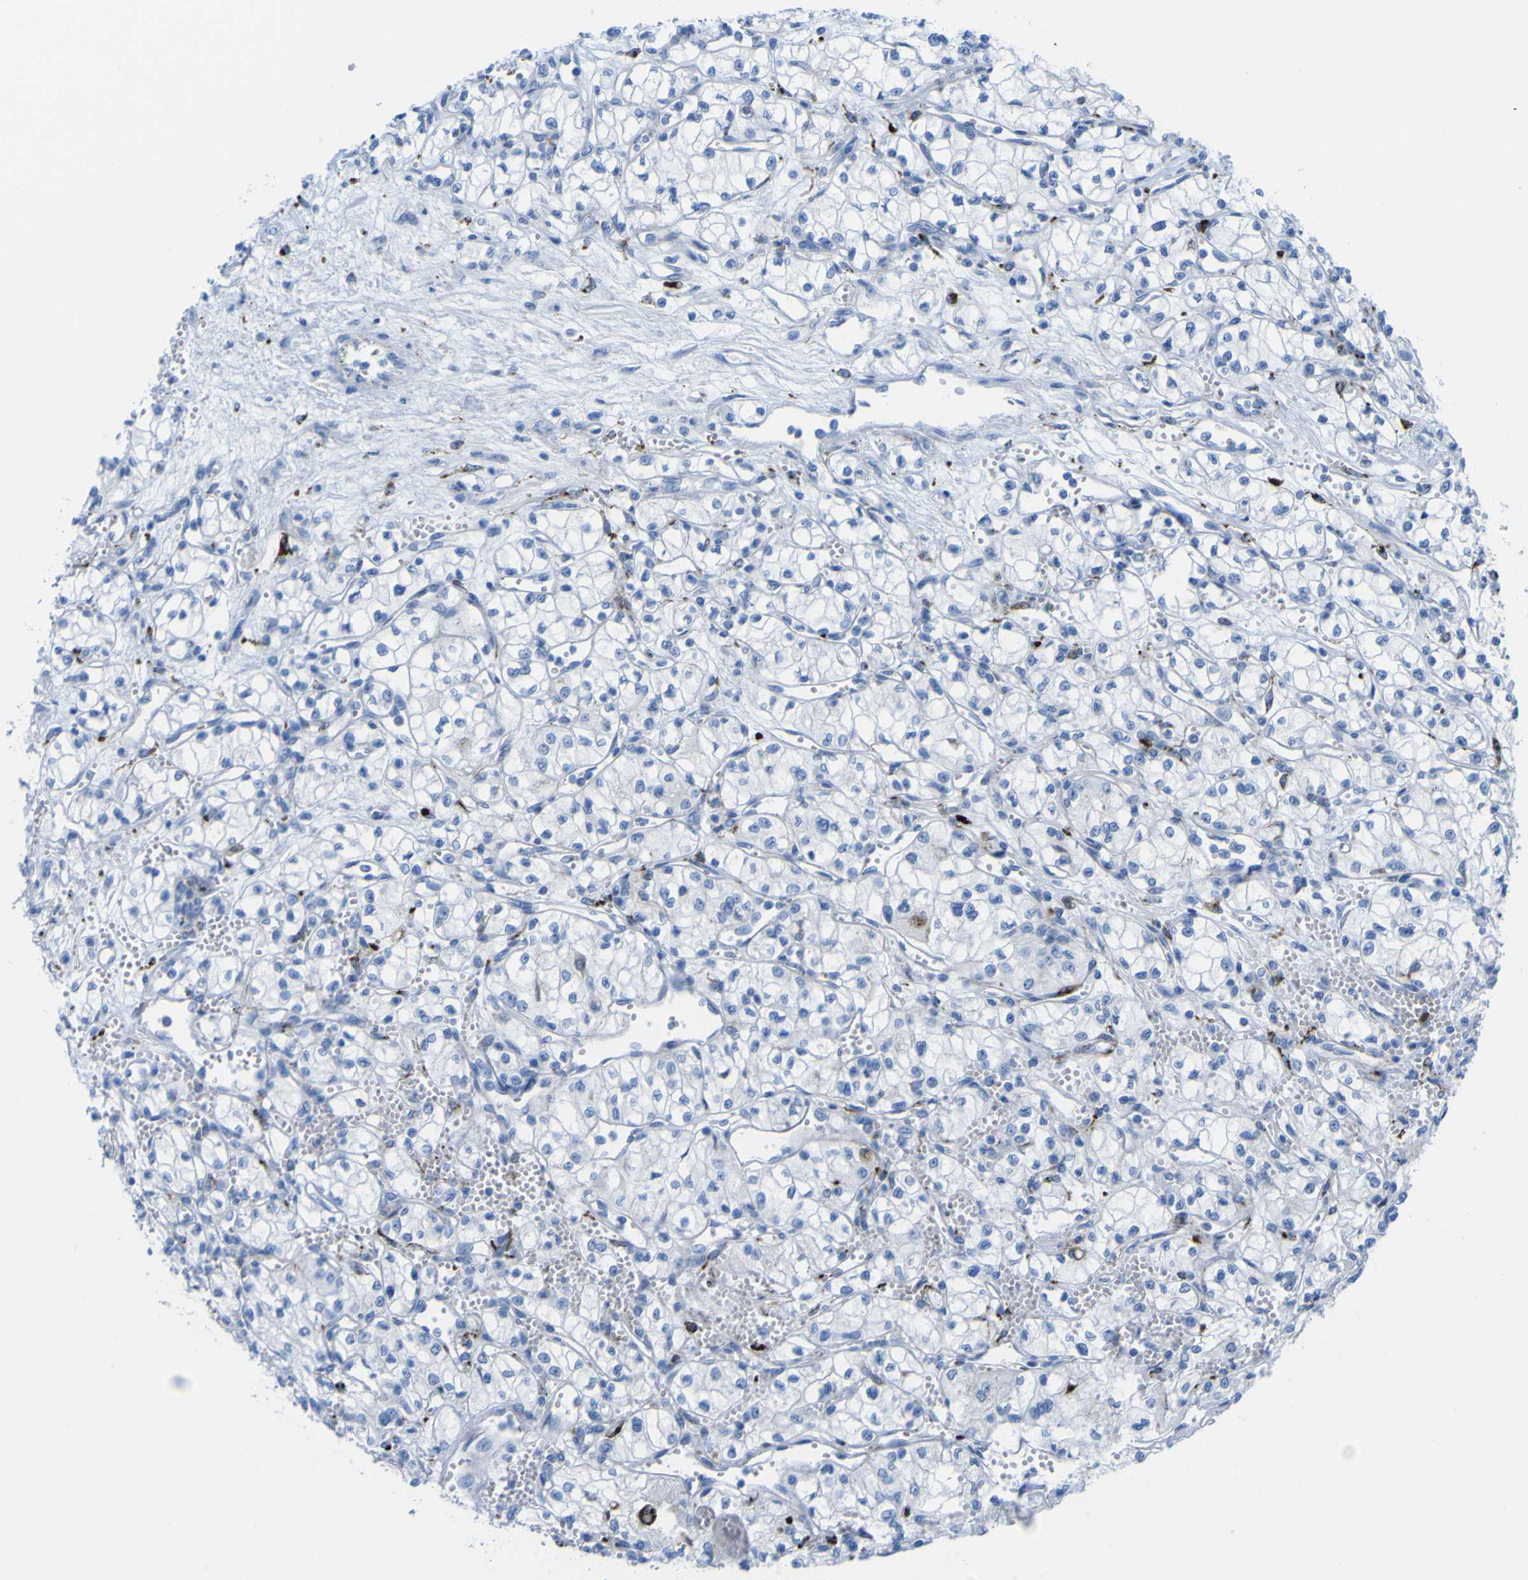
{"staining": {"intensity": "negative", "quantity": "none", "location": "none"}, "tissue": "renal cancer", "cell_type": "Tumor cells", "image_type": "cancer", "snomed": [{"axis": "morphology", "description": "Normal tissue, NOS"}, {"axis": "morphology", "description": "Adenocarcinoma, NOS"}, {"axis": "topography", "description": "Kidney"}], "caption": "High power microscopy micrograph of an immunohistochemistry histopathology image of renal cancer (adenocarcinoma), revealing no significant staining in tumor cells. Brightfield microscopy of IHC stained with DAB (brown) and hematoxylin (blue), captured at high magnification.", "gene": "PLD3", "patient": {"sex": "male", "age": 59}}